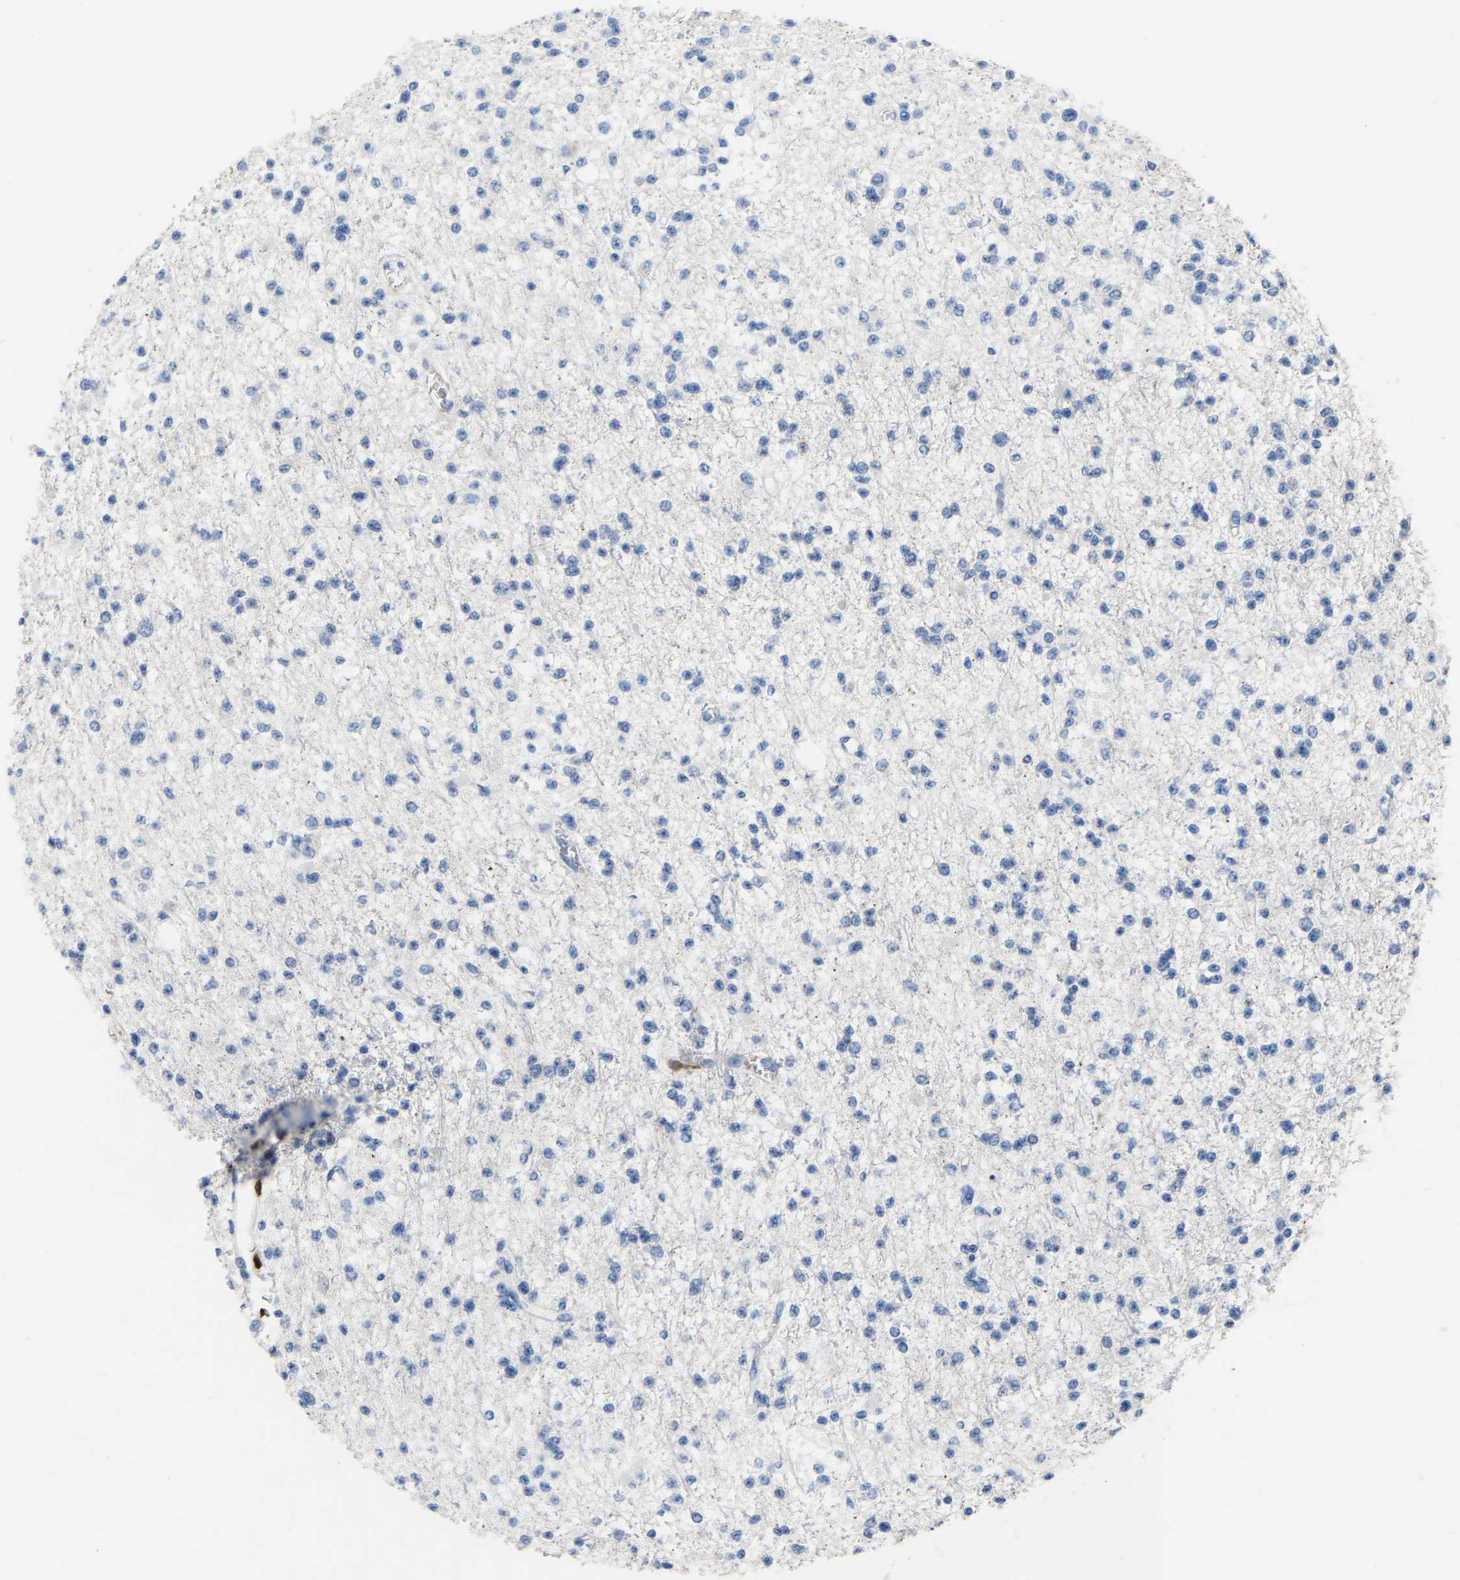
{"staining": {"intensity": "negative", "quantity": "none", "location": "none"}, "tissue": "glioma", "cell_type": "Tumor cells", "image_type": "cancer", "snomed": [{"axis": "morphology", "description": "Glioma, malignant, Low grade"}, {"axis": "topography", "description": "Brain"}], "caption": "IHC micrograph of human low-grade glioma (malignant) stained for a protein (brown), which demonstrates no expression in tumor cells.", "gene": "ULBP2", "patient": {"sex": "female", "age": 22}}